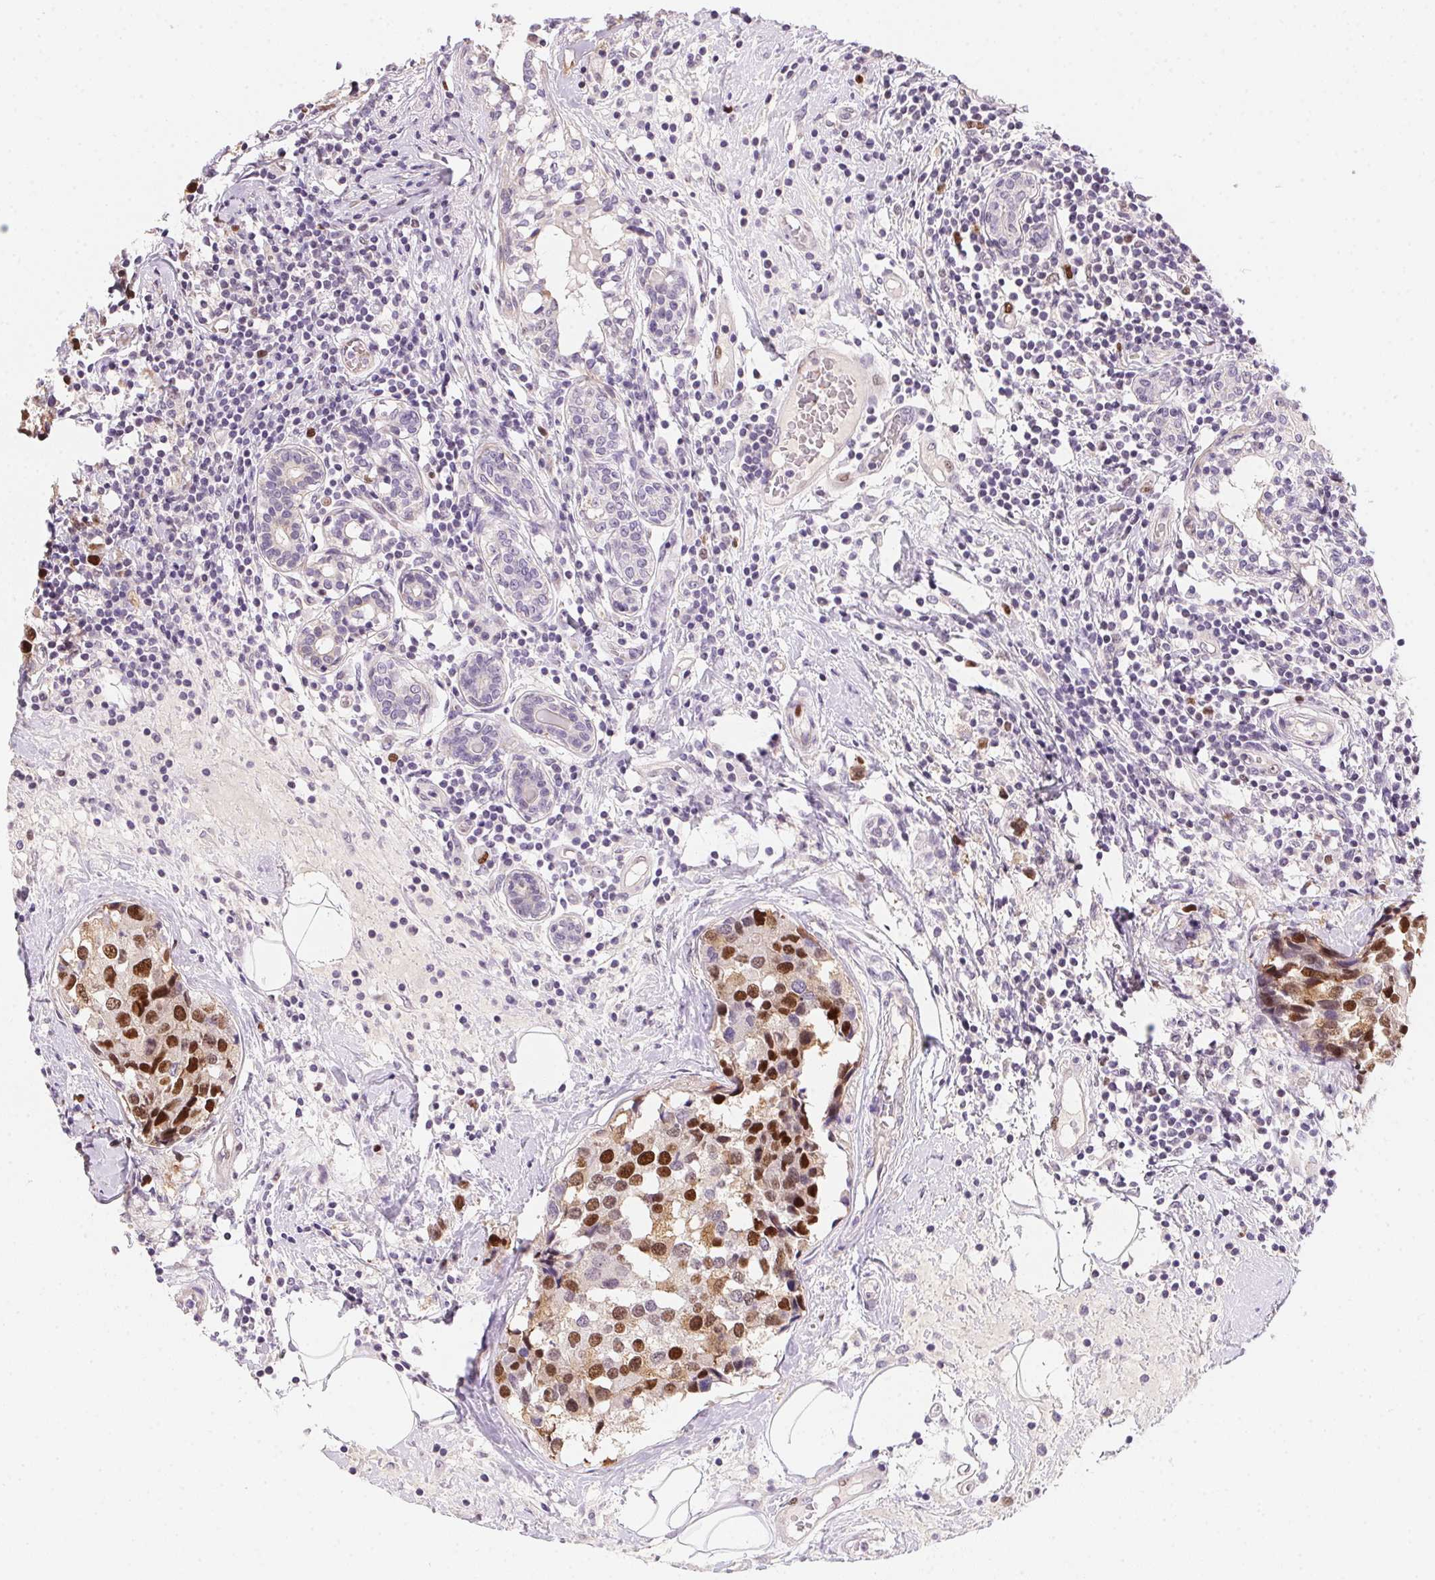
{"staining": {"intensity": "strong", "quantity": ">75%", "location": "nuclear"}, "tissue": "breast cancer", "cell_type": "Tumor cells", "image_type": "cancer", "snomed": [{"axis": "morphology", "description": "Lobular carcinoma"}, {"axis": "topography", "description": "Breast"}], "caption": "Breast cancer (lobular carcinoma) stained with a brown dye reveals strong nuclear positive expression in about >75% of tumor cells.", "gene": "HELLS", "patient": {"sex": "female", "age": 59}}